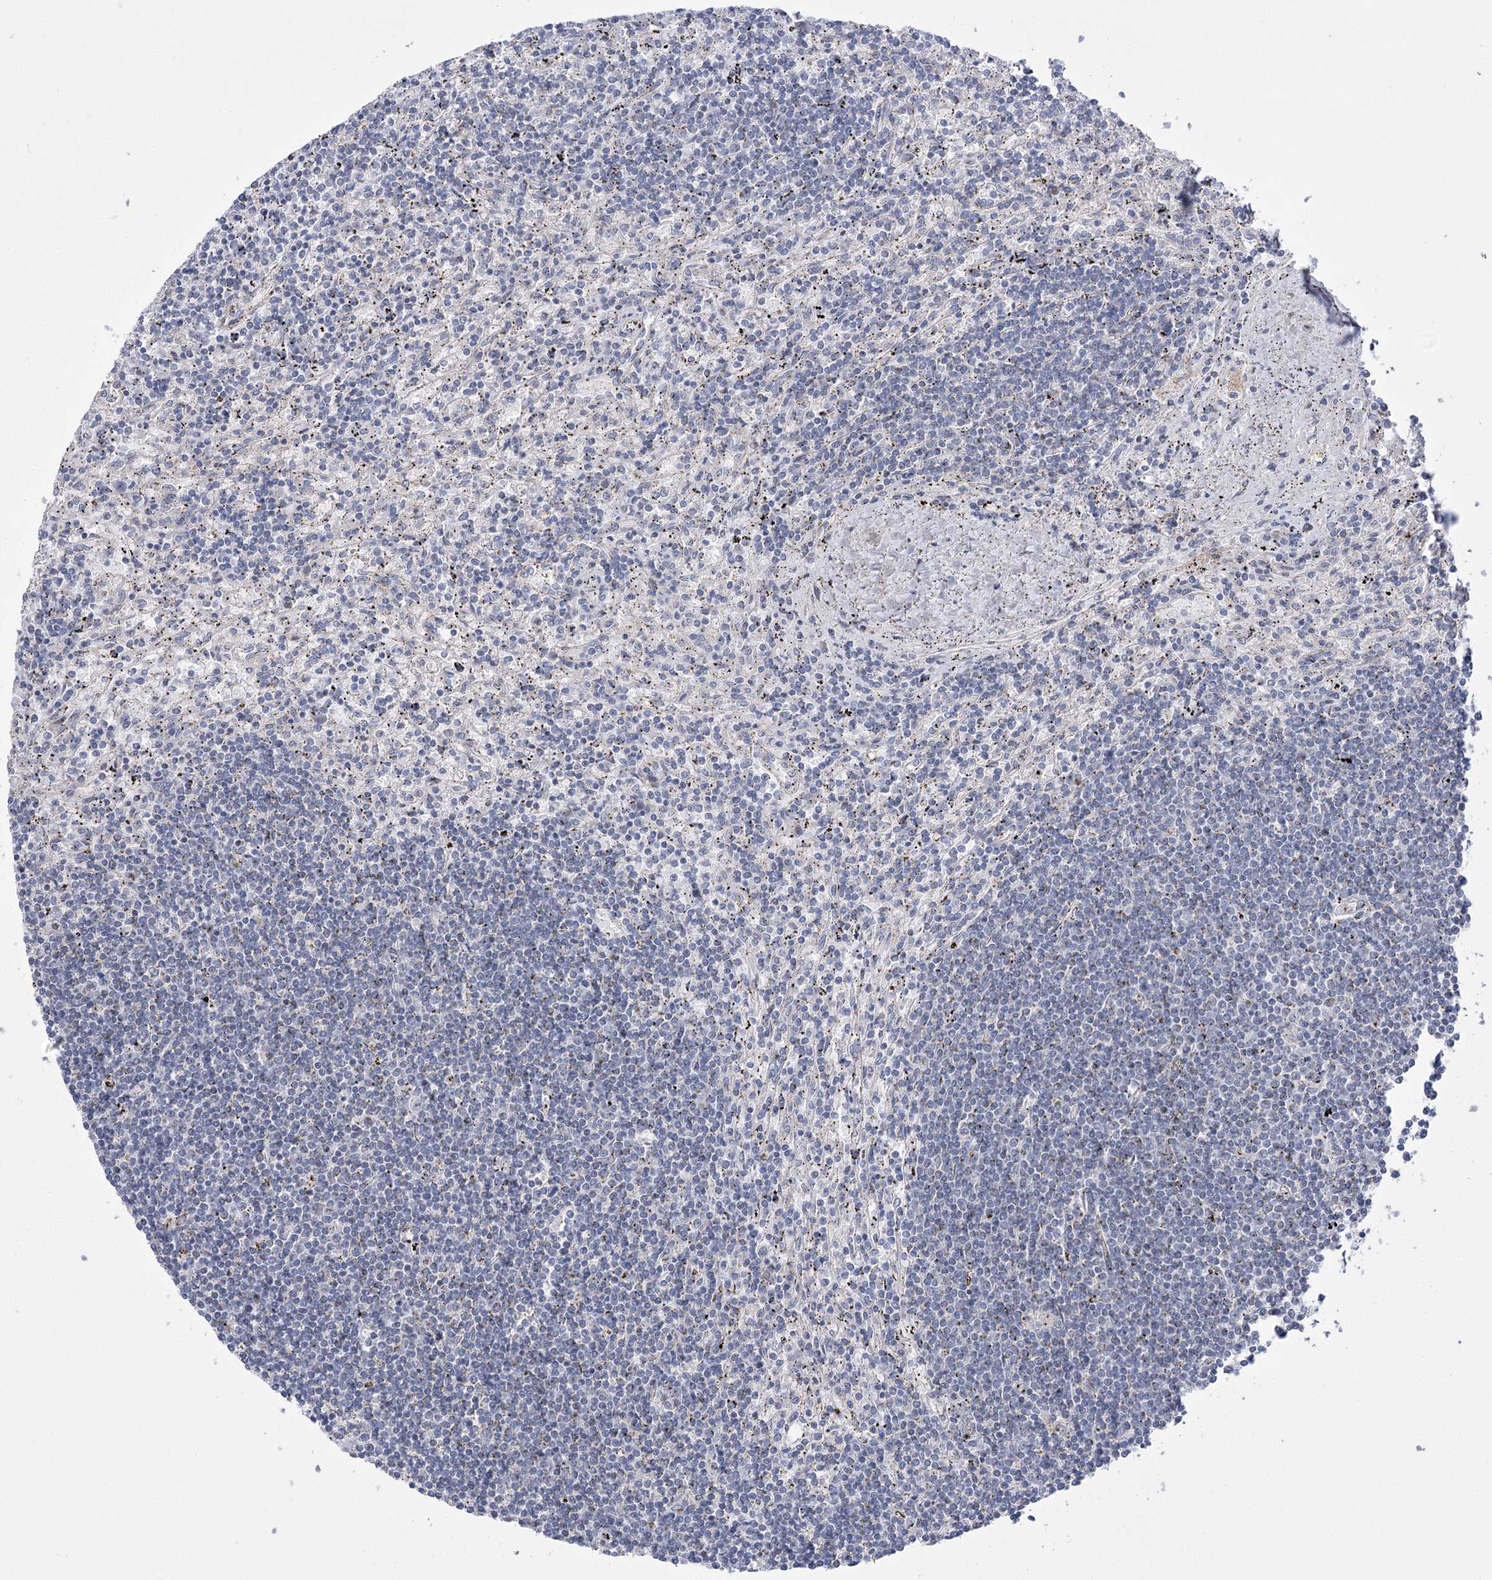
{"staining": {"intensity": "negative", "quantity": "none", "location": "none"}, "tissue": "lymphoma", "cell_type": "Tumor cells", "image_type": "cancer", "snomed": [{"axis": "morphology", "description": "Malignant lymphoma, non-Hodgkin's type, Low grade"}, {"axis": "topography", "description": "Spleen"}], "caption": "Tumor cells are negative for brown protein staining in malignant lymphoma, non-Hodgkin's type (low-grade).", "gene": "NME7", "patient": {"sex": "male", "age": 76}}